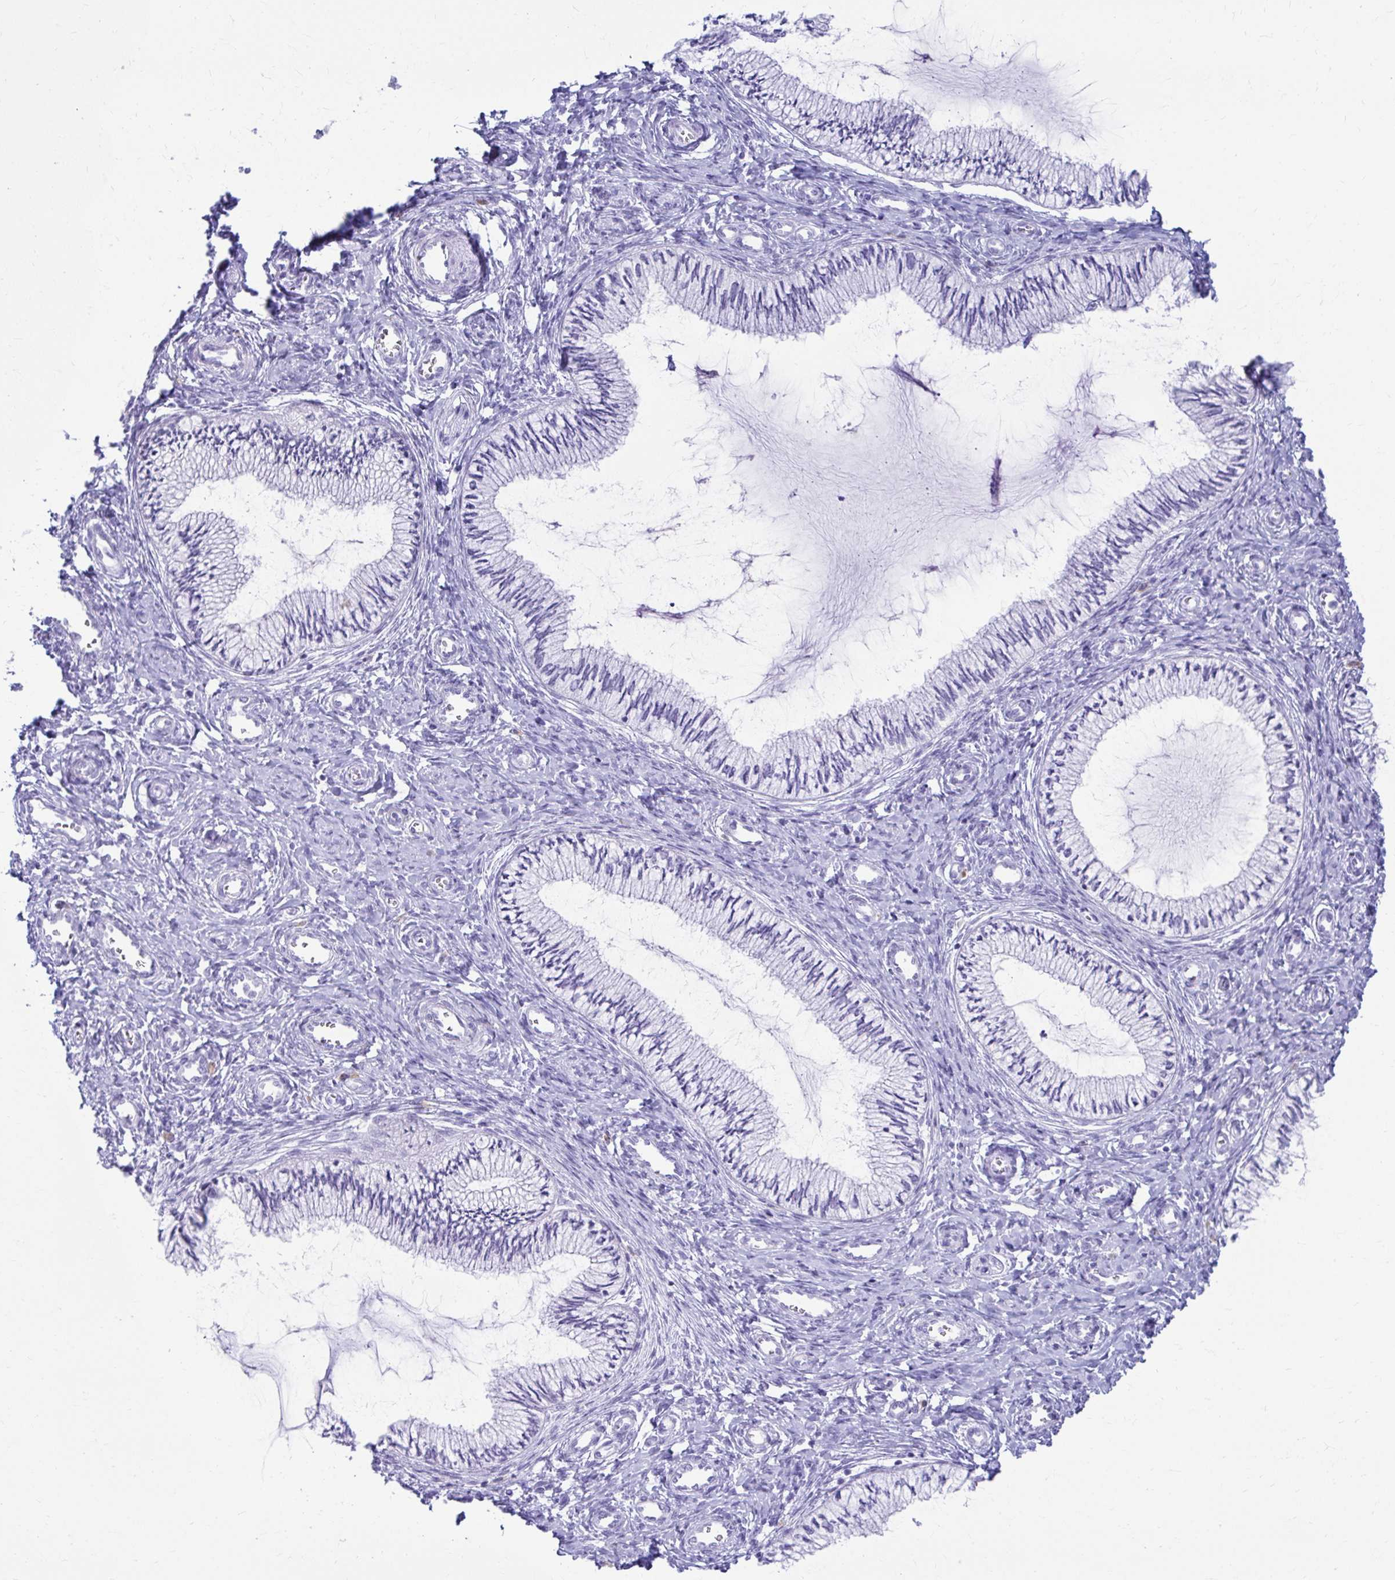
{"staining": {"intensity": "negative", "quantity": "none", "location": "none"}, "tissue": "cervix", "cell_type": "Glandular cells", "image_type": "normal", "snomed": [{"axis": "morphology", "description": "Normal tissue, NOS"}, {"axis": "topography", "description": "Cervix"}], "caption": "Cervix stained for a protein using immunohistochemistry shows no positivity glandular cells.", "gene": "ATP4B", "patient": {"sex": "female", "age": 24}}